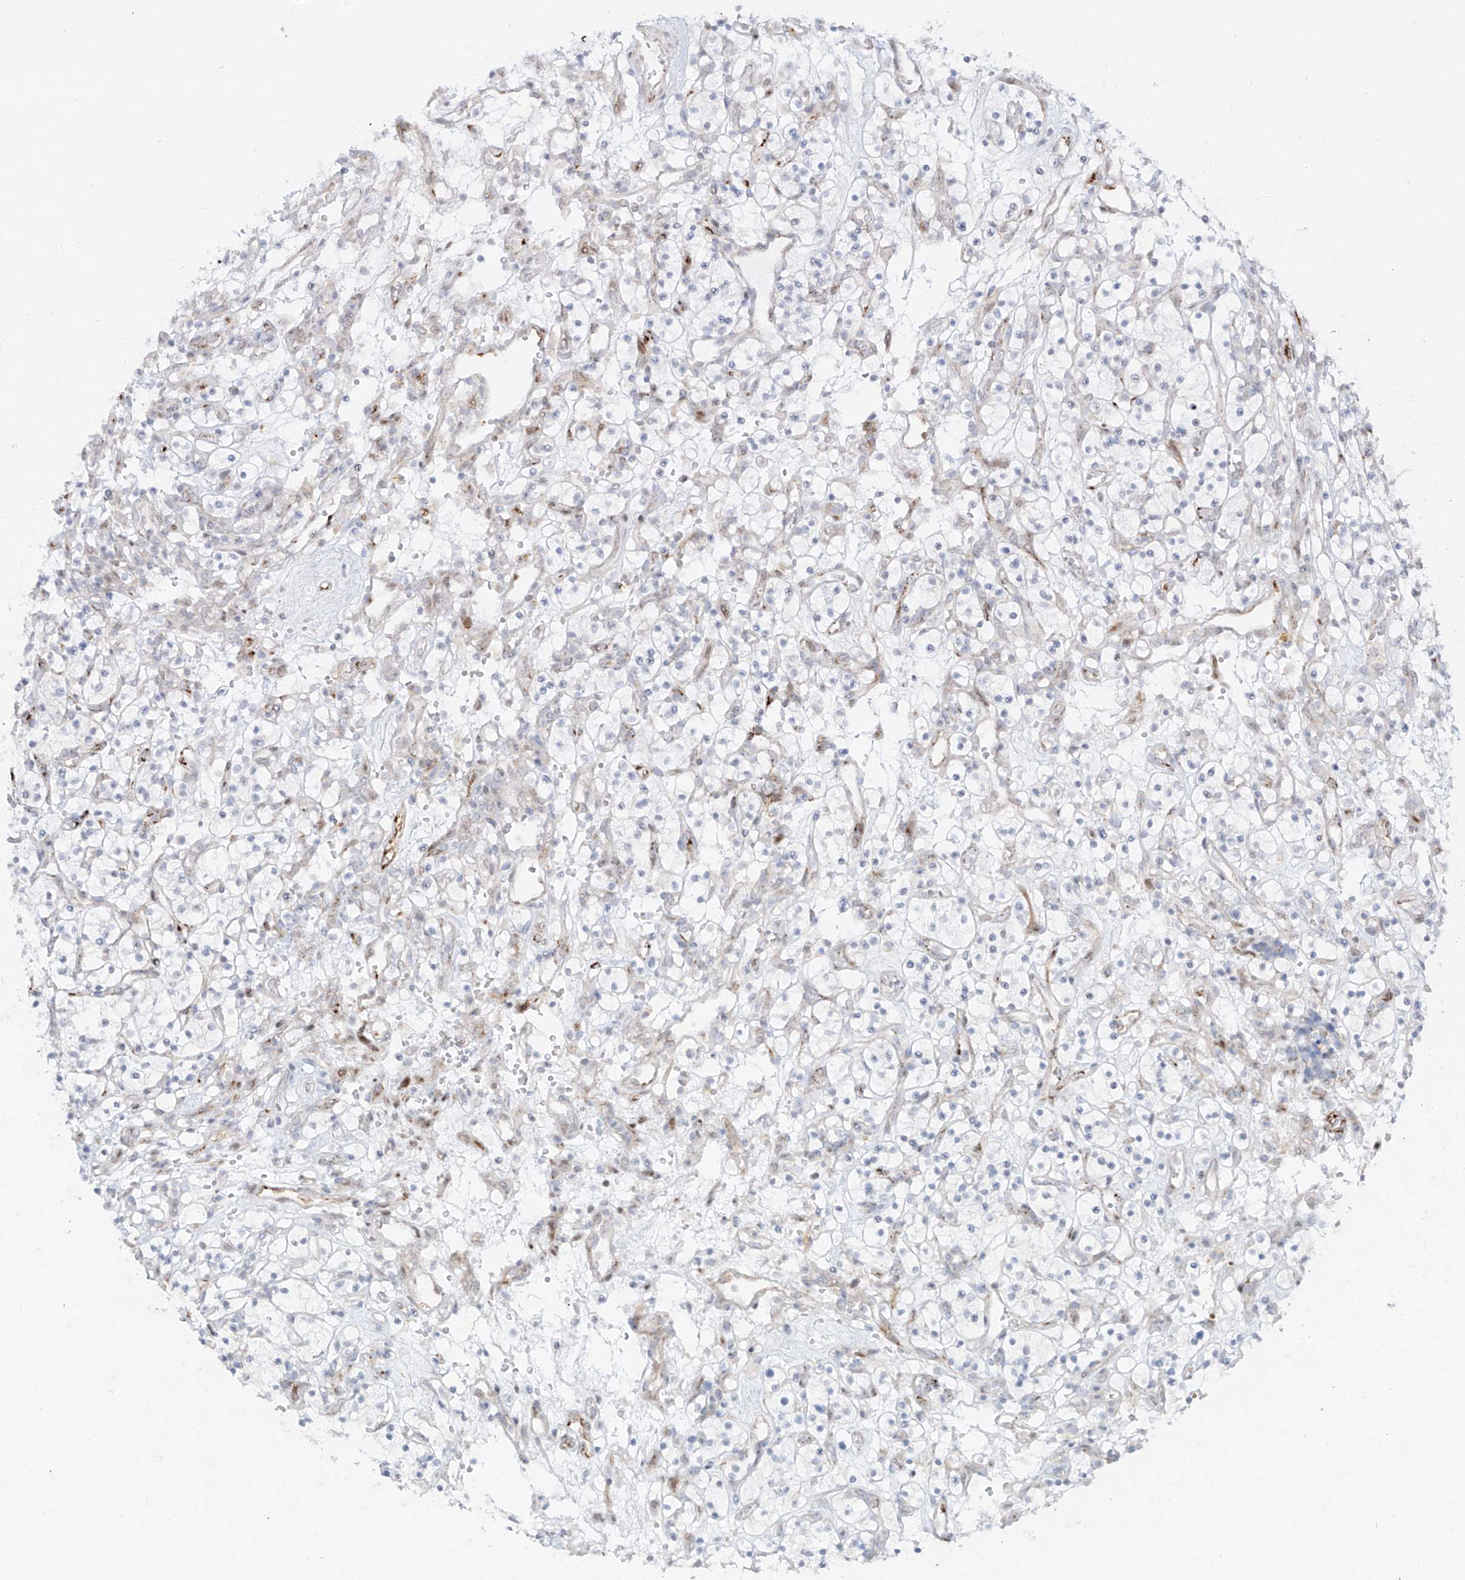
{"staining": {"intensity": "negative", "quantity": "none", "location": "none"}, "tissue": "renal cancer", "cell_type": "Tumor cells", "image_type": "cancer", "snomed": [{"axis": "morphology", "description": "Adenocarcinoma, NOS"}, {"axis": "topography", "description": "Kidney"}], "caption": "Immunohistochemical staining of human renal cancer exhibits no significant positivity in tumor cells.", "gene": "ZNF180", "patient": {"sex": "female", "age": 57}}